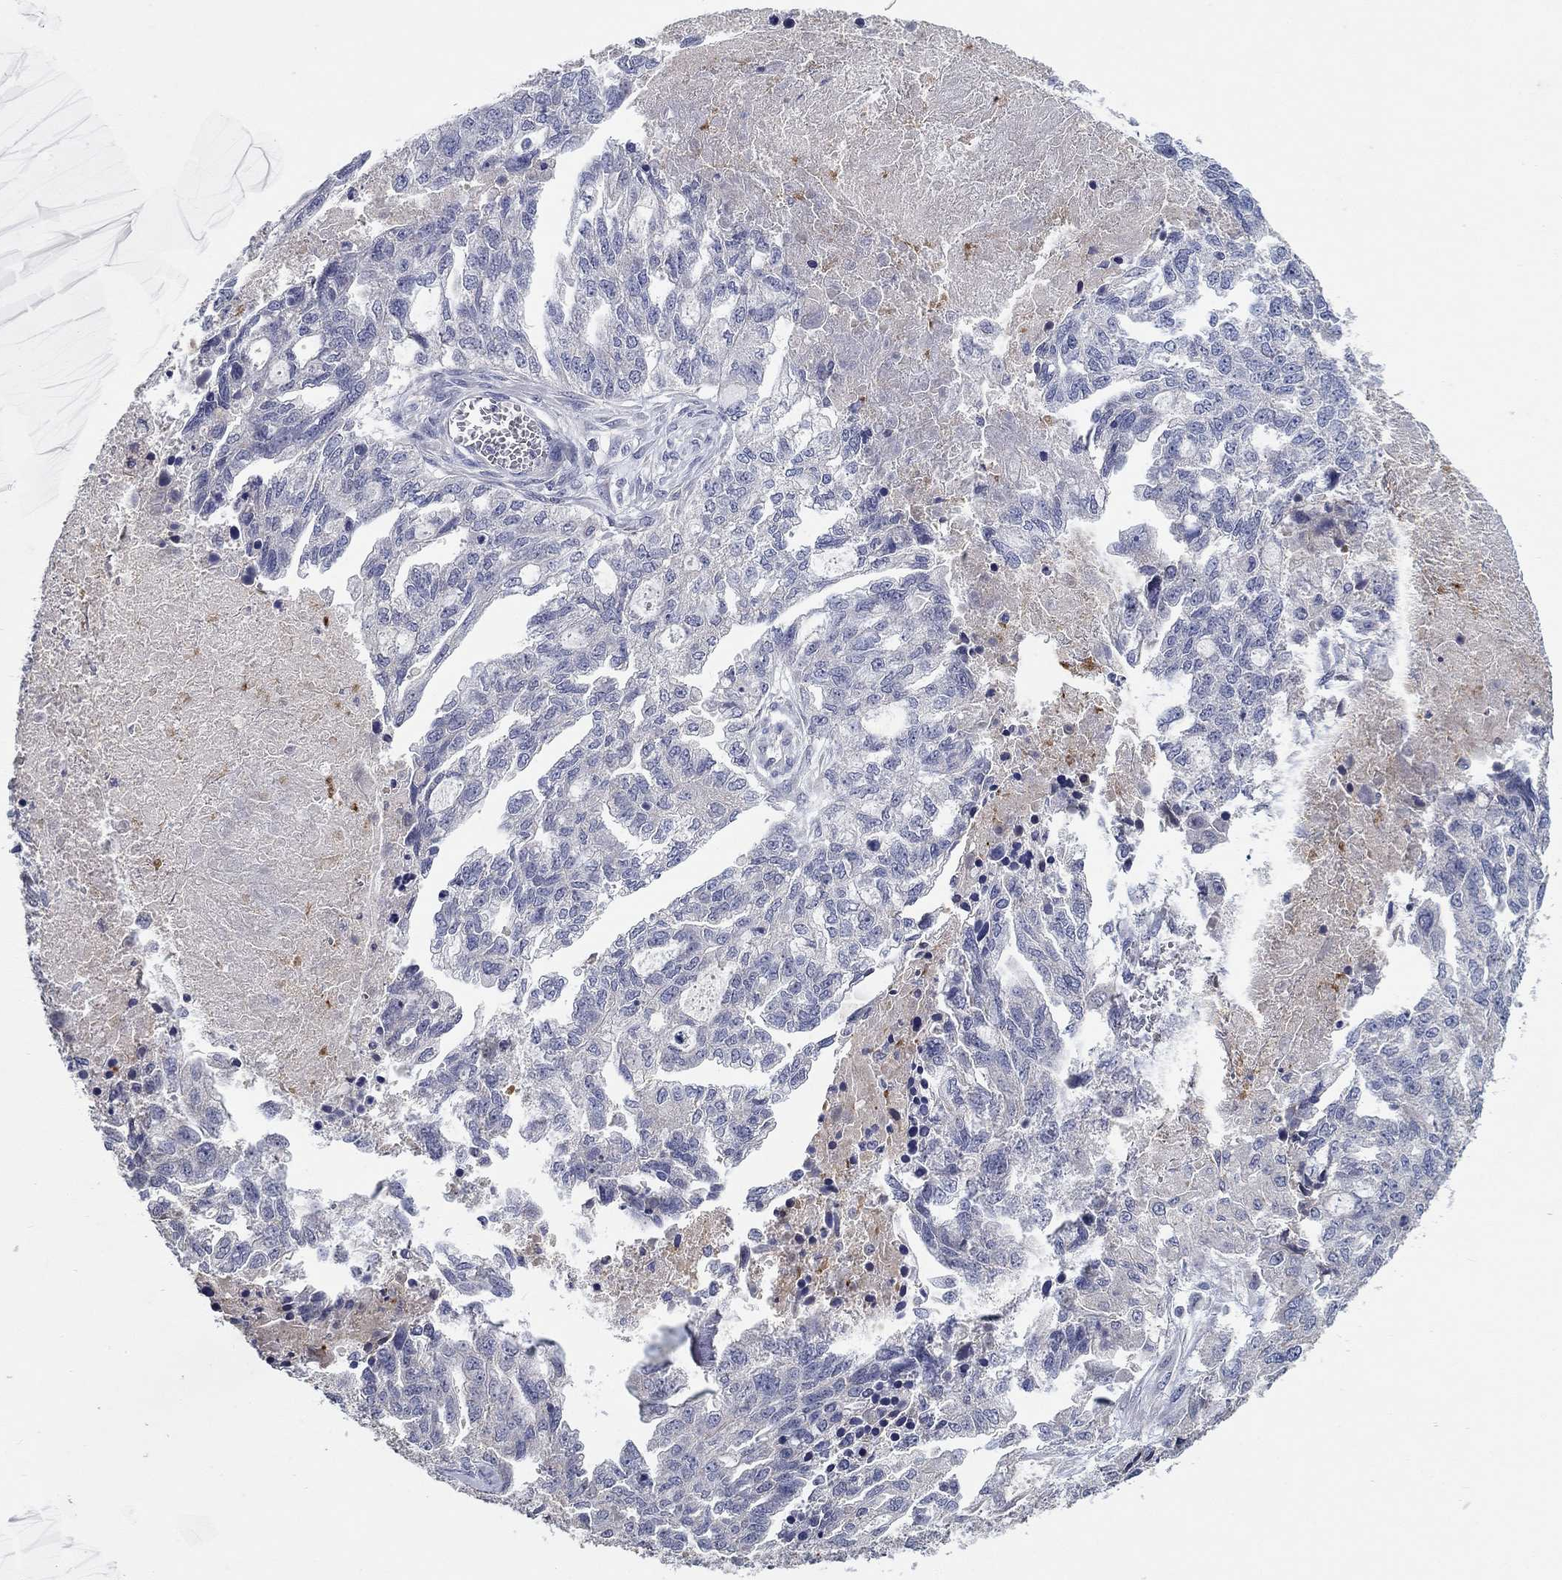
{"staining": {"intensity": "negative", "quantity": "none", "location": "none"}, "tissue": "ovarian cancer", "cell_type": "Tumor cells", "image_type": "cancer", "snomed": [{"axis": "morphology", "description": "Cystadenocarcinoma, serous, NOS"}, {"axis": "topography", "description": "Ovary"}], "caption": "Immunohistochemistry micrograph of neoplastic tissue: ovarian cancer stained with DAB exhibits no significant protein positivity in tumor cells.", "gene": "PROZ", "patient": {"sex": "female", "age": 51}}